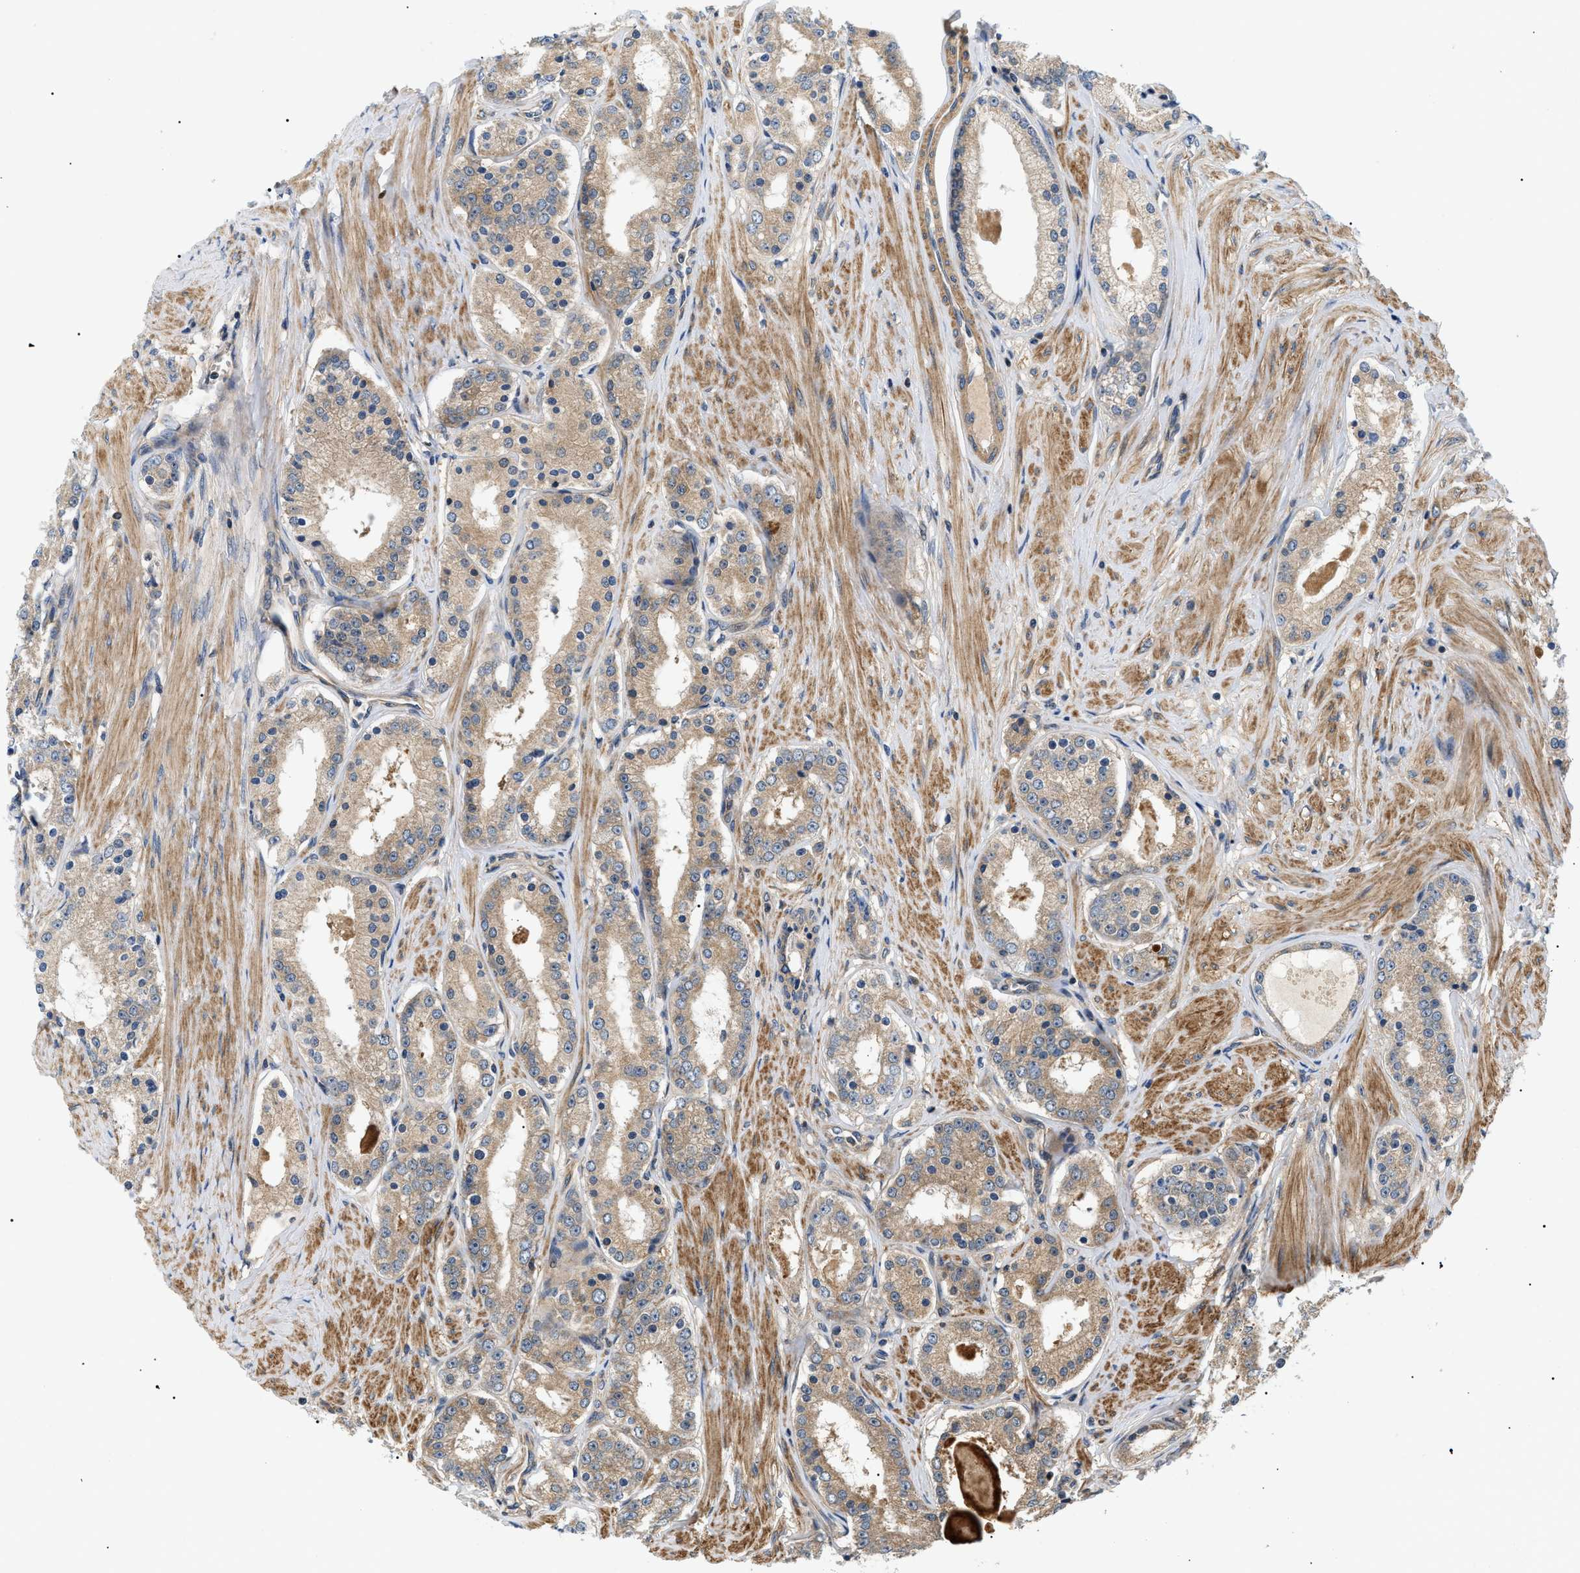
{"staining": {"intensity": "weak", "quantity": "25%-75%", "location": "cytoplasmic/membranous"}, "tissue": "prostate cancer", "cell_type": "Tumor cells", "image_type": "cancer", "snomed": [{"axis": "morphology", "description": "Adenocarcinoma, Low grade"}, {"axis": "topography", "description": "Prostate"}], "caption": "The histopathology image demonstrates immunohistochemical staining of prostate adenocarcinoma (low-grade). There is weak cytoplasmic/membranous staining is seen in about 25%-75% of tumor cells.", "gene": "PPM1B", "patient": {"sex": "male", "age": 63}}